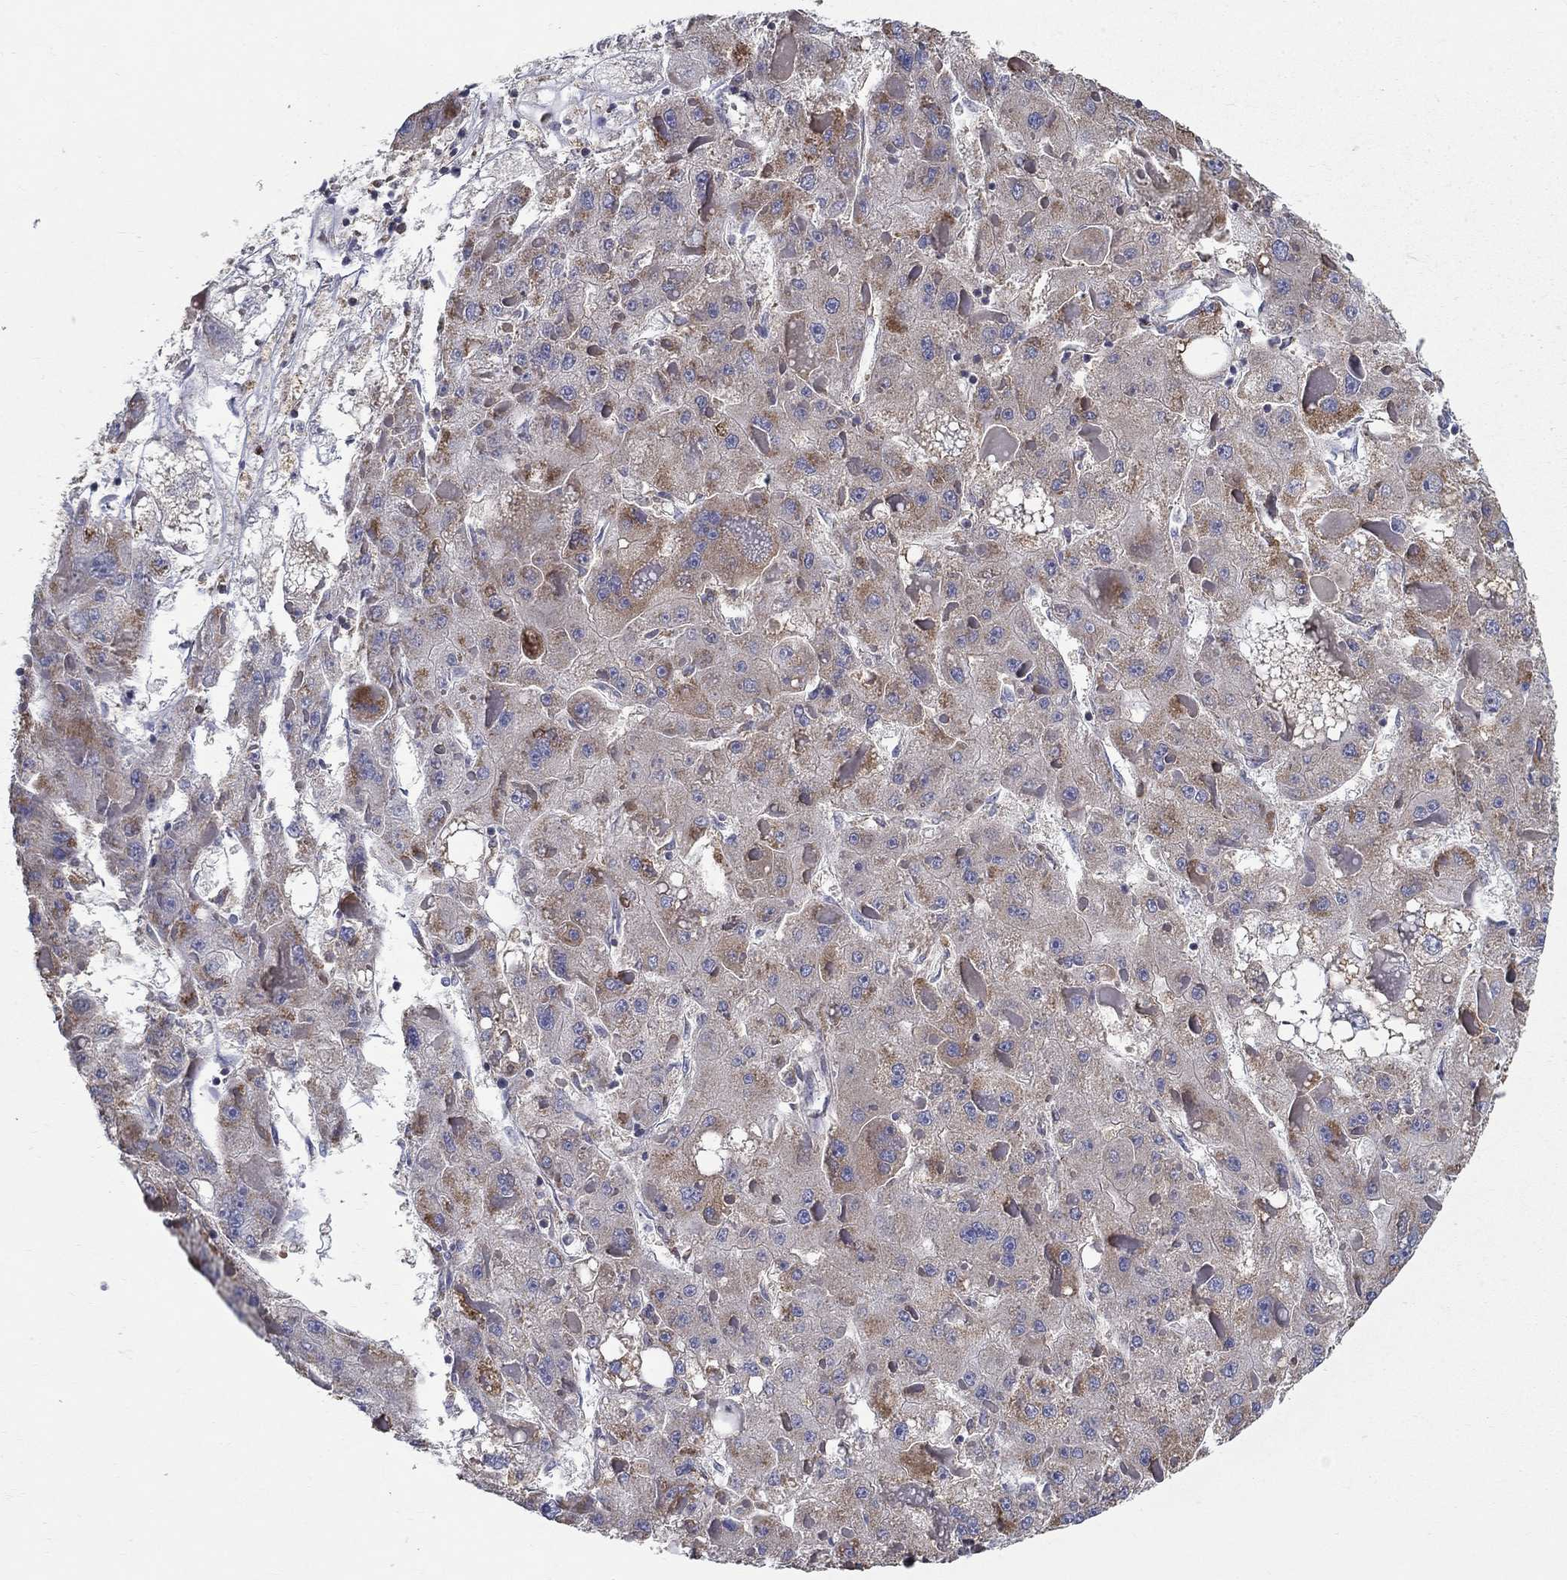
{"staining": {"intensity": "moderate", "quantity": "25%-75%", "location": "cytoplasmic/membranous"}, "tissue": "liver cancer", "cell_type": "Tumor cells", "image_type": "cancer", "snomed": [{"axis": "morphology", "description": "Carcinoma, Hepatocellular, NOS"}, {"axis": "topography", "description": "Liver"}], "caption": "A photomicrograph of liver cancer (hepatocellular carcinoma) stained for a protein demonstrates moderate cytoplasmic/membranous brown staining in tumor cells. (Stains: DAB in brown, nuclei in blue, Microscopy: brightfield microscopy at high magnification).", "gene": "NME5", "patient": {"sex": "female", "age": 73}}